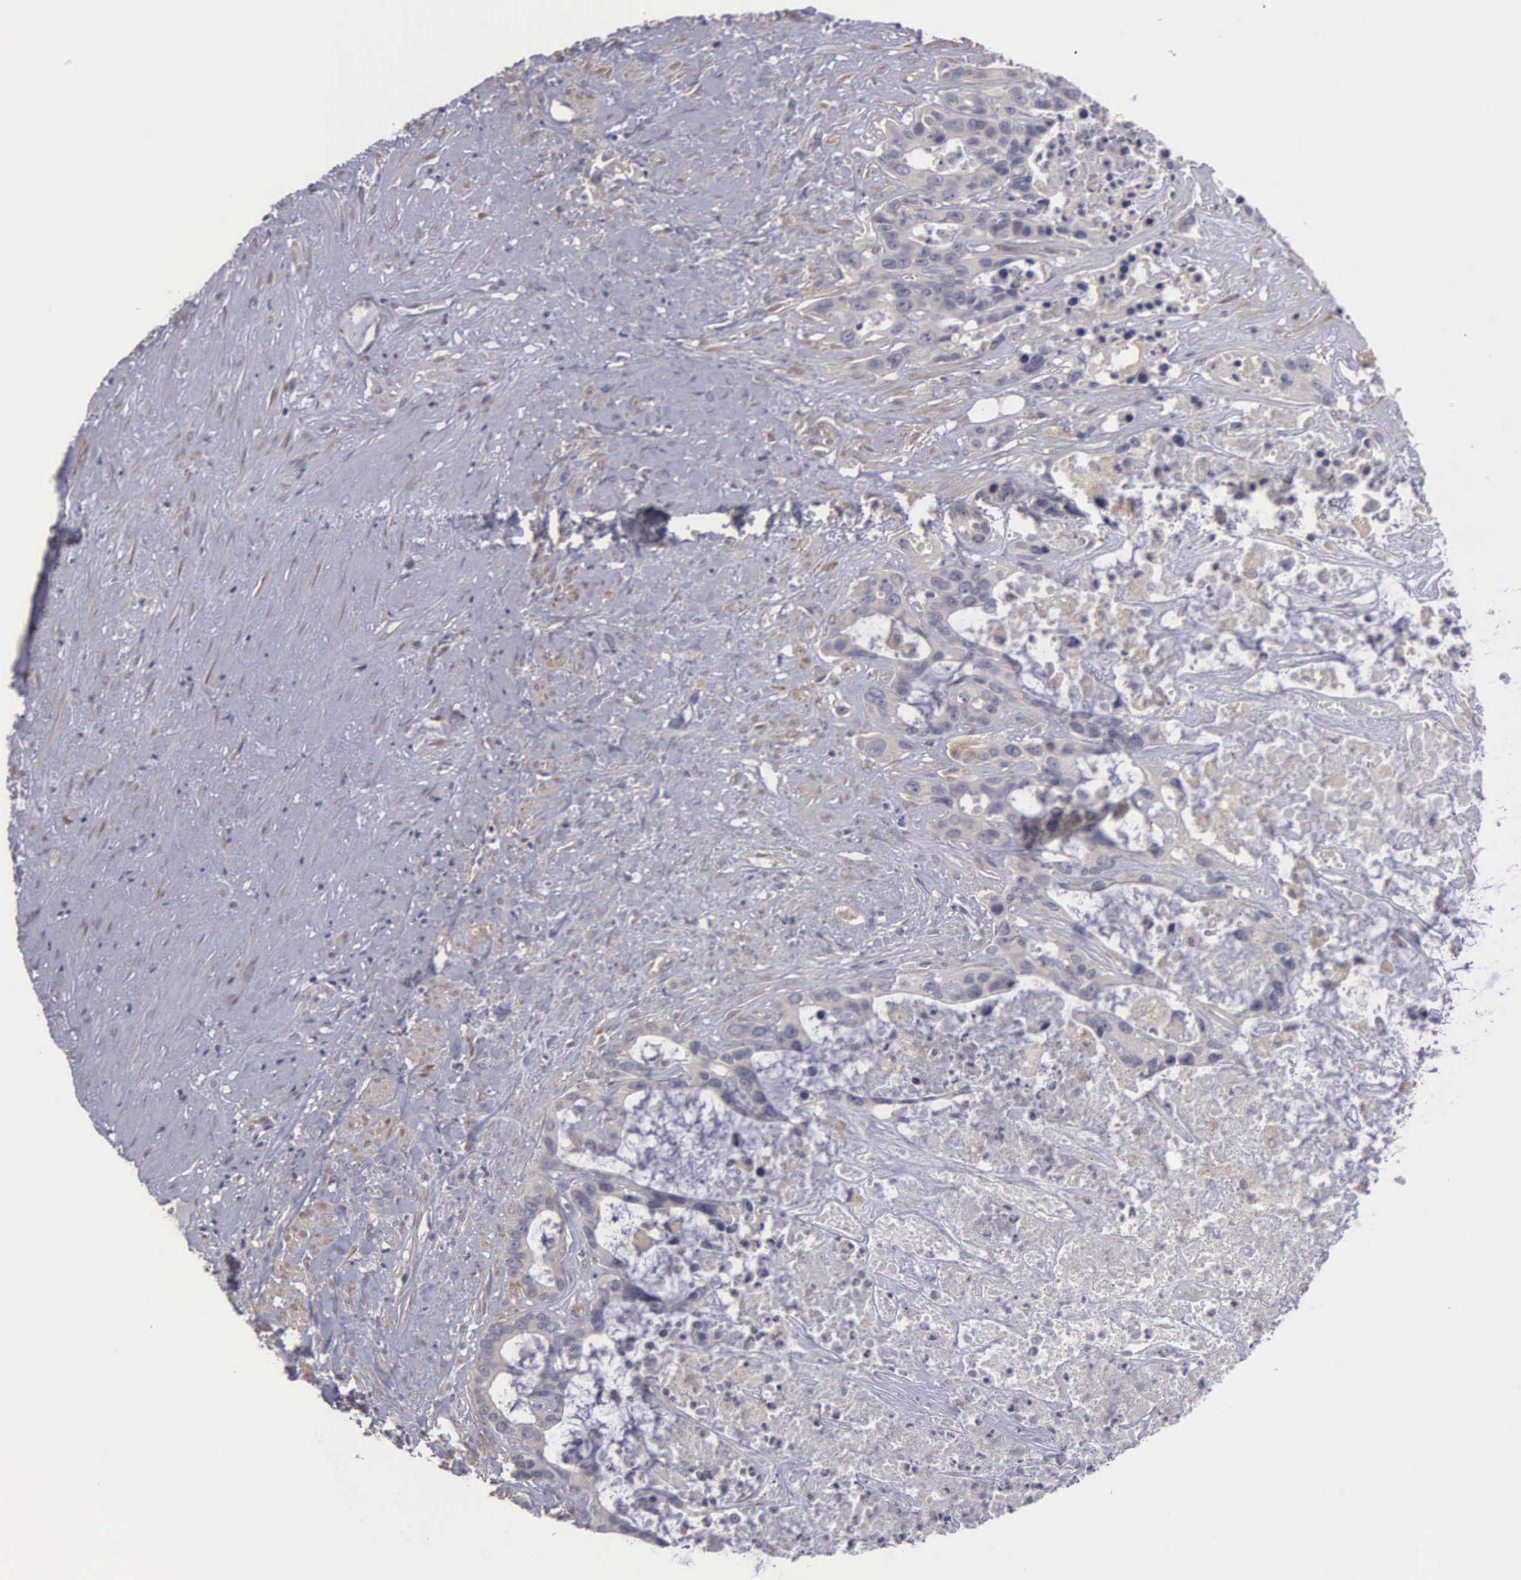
{"staining": {"intensity": "negative", "quantity": "none", "location": "none"}, "tissue": "liver cancer", "cell_type": "Tumor cells", "image_type": "cancer", "snomed": [{"axis": "morphology", "description": "Cholangiocarcinoma"}, {"axis": "topography", "description": "Liver"}], "caption": "DAB (3,3'-diaminobenzidine) immunohistochemical staining of liver cholangiocarcinoma exhibits no significant positivity in tumor cells.", "gene": "RTL10", "patient": {"sex": "female", "age": 65}}